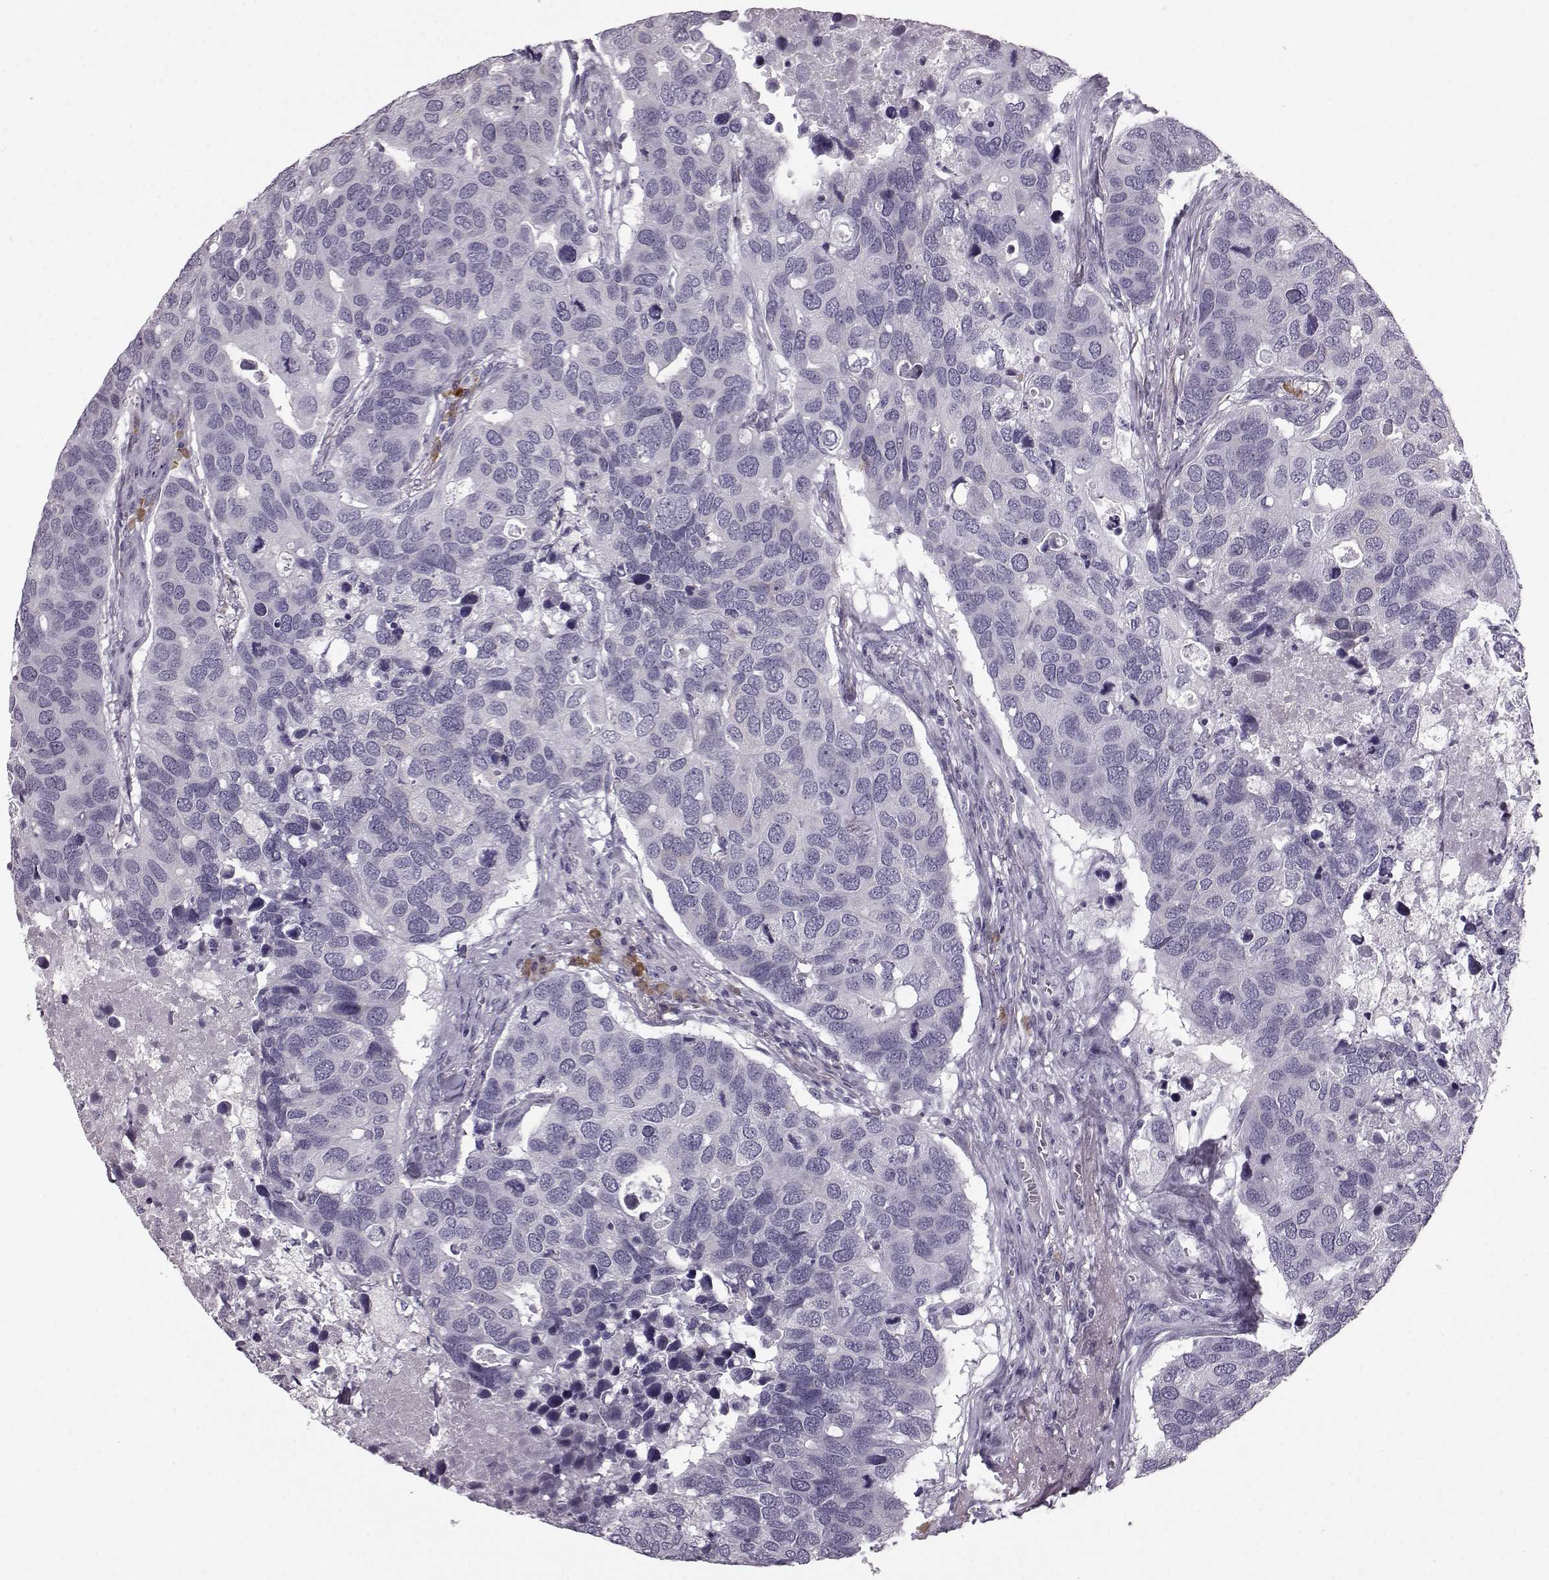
{"staining": {"intensity": "negative", "quantity": "none", "location": "none"}, "tissue": "breast cancer", "cell_type": "Tumor cells", "image_type": "cancer", "snomed": [{"axis": "morphology", "description": "Duct carcinoma"}, {"axis": "topography", "description": "Breast"}], "caption": "Tumor cells show no significant expression in breast cancer.", "gene": "JSRP1", "patient": {"sex": "female", "age": 83}}